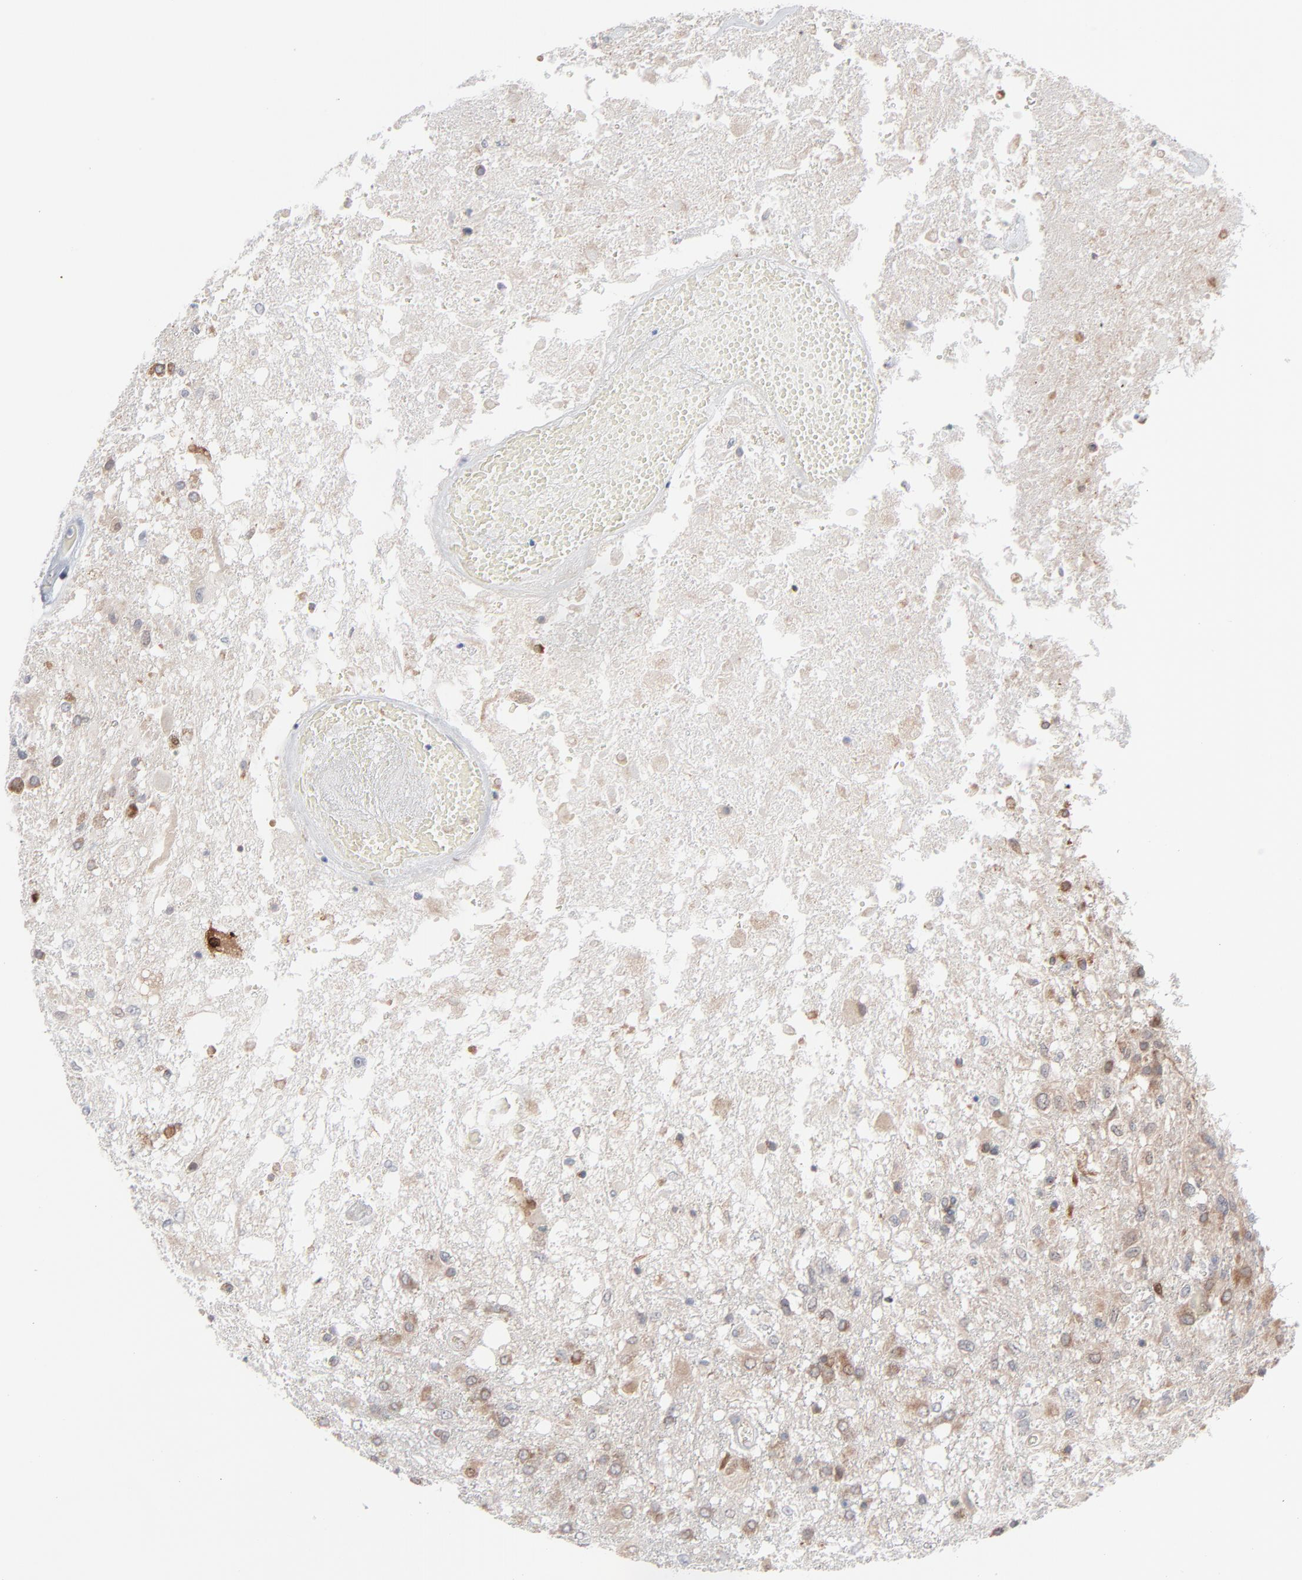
{"staining": {"intensity": "weak", "quantity": "25%-75%", "location": "cytoplasmic/membranous"}, "tissue": "glioma", "cell_type": "Tumor cells", "image_type": "cancer", "snomed": [{"axis": "morphology", "description": "Glioma, malignant, High grade"}, {"axis": "topography", "description": "Cerebral cortex"}], "caption": "DAB immunohistochemical staining of human malignant glioma (high-grade) displays weak cytoplasmic/membranous protein positivity in about 25%-75% of tumor cells.", "gene": "KDSR", "patient": {"sex": "male", "age": 79}}